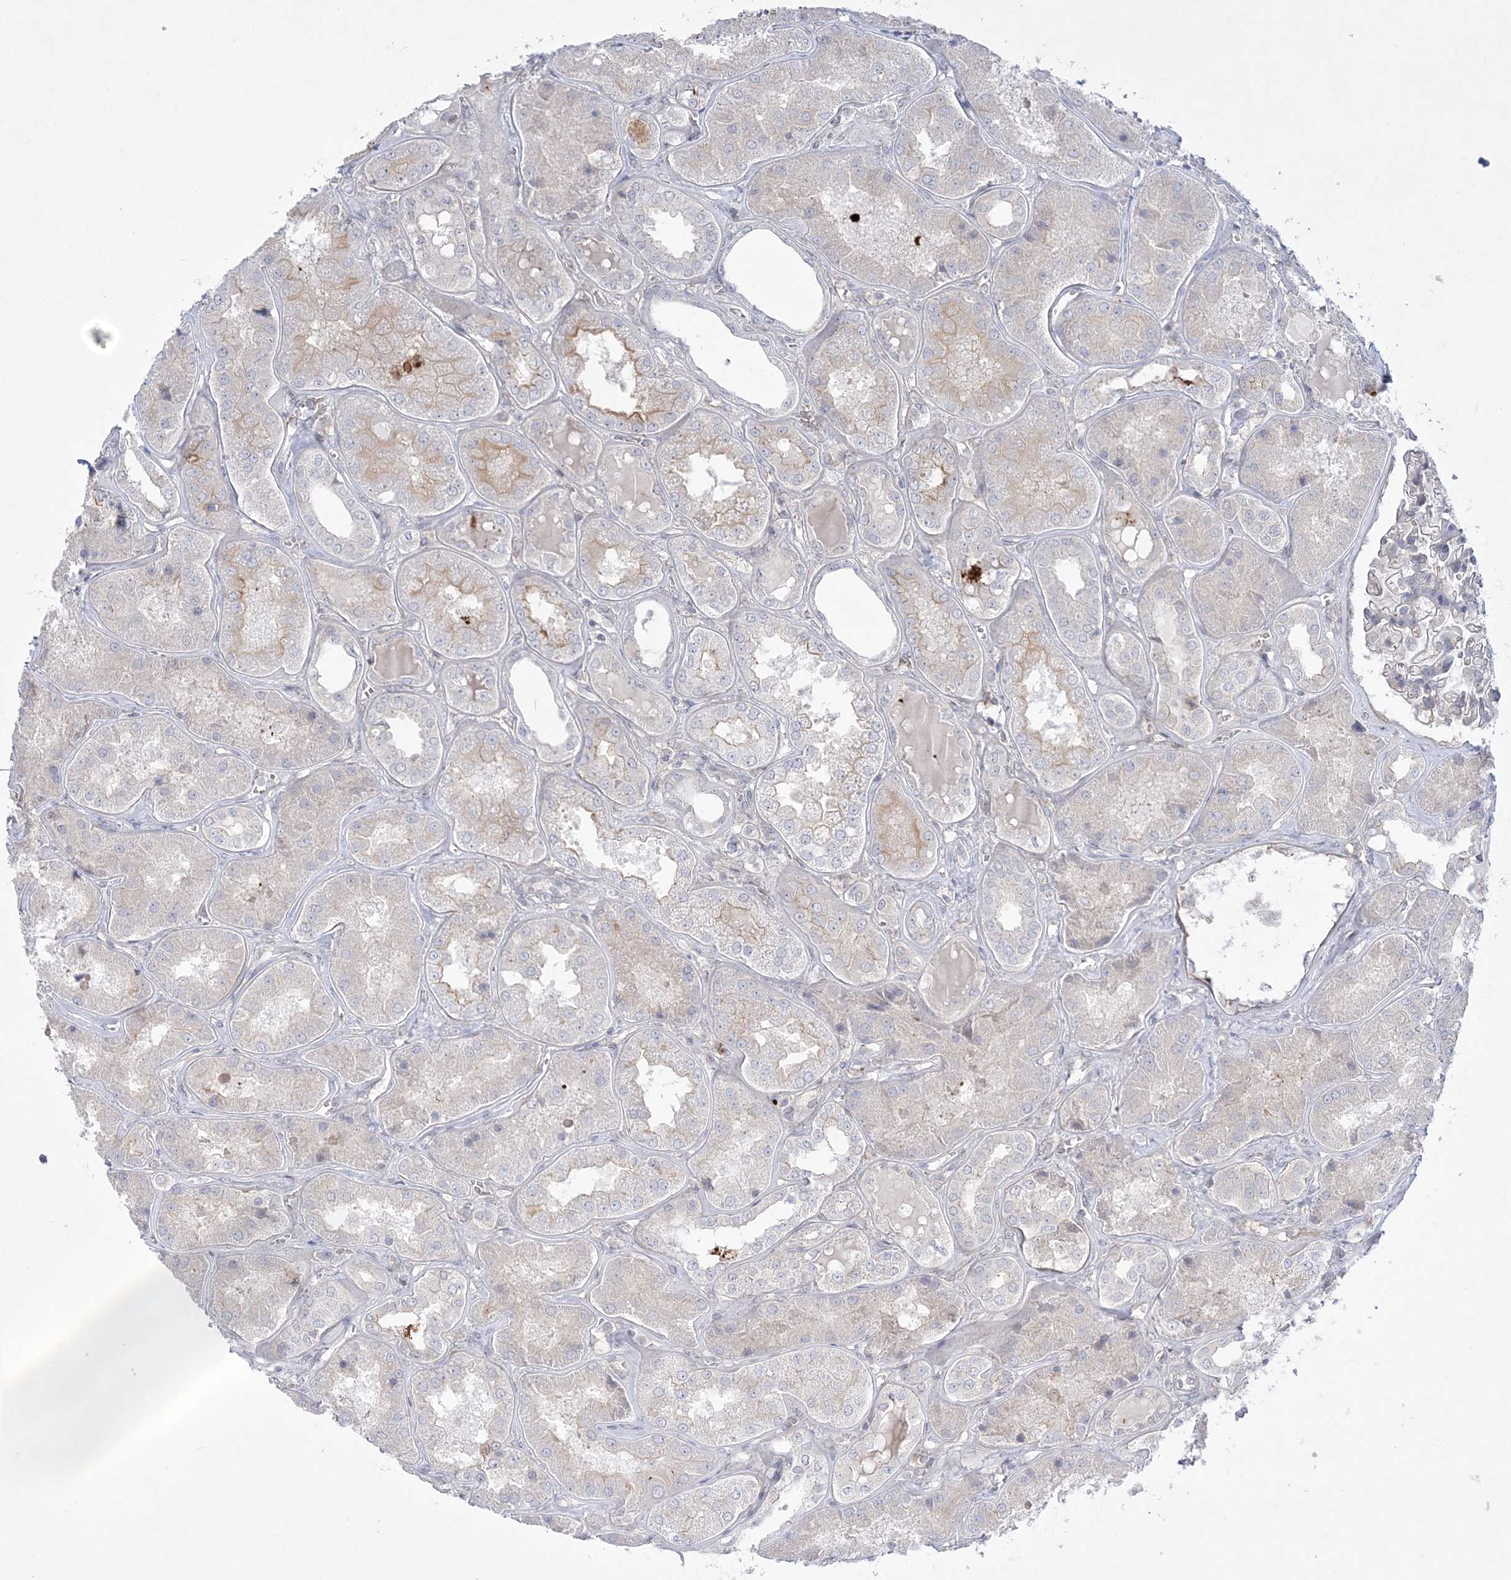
{"staining": {"intensity": "negative", "quantity": "none", "location": "none"}, "tissue": "kidney", "cell_type": "Cells in glomeruli", "image_type": "normal", "snomed": [{"axis": "morphology", "description": "Normal tissue, NOS"}, {"axis": "topography", "description": "Kidney"}], "caption": "Human kidney stained for a protein using IHC reveals no expression in cells in glomeruli.", "gene": "ADAMTS12", "patient": {"sex": "female", "age": 56}}